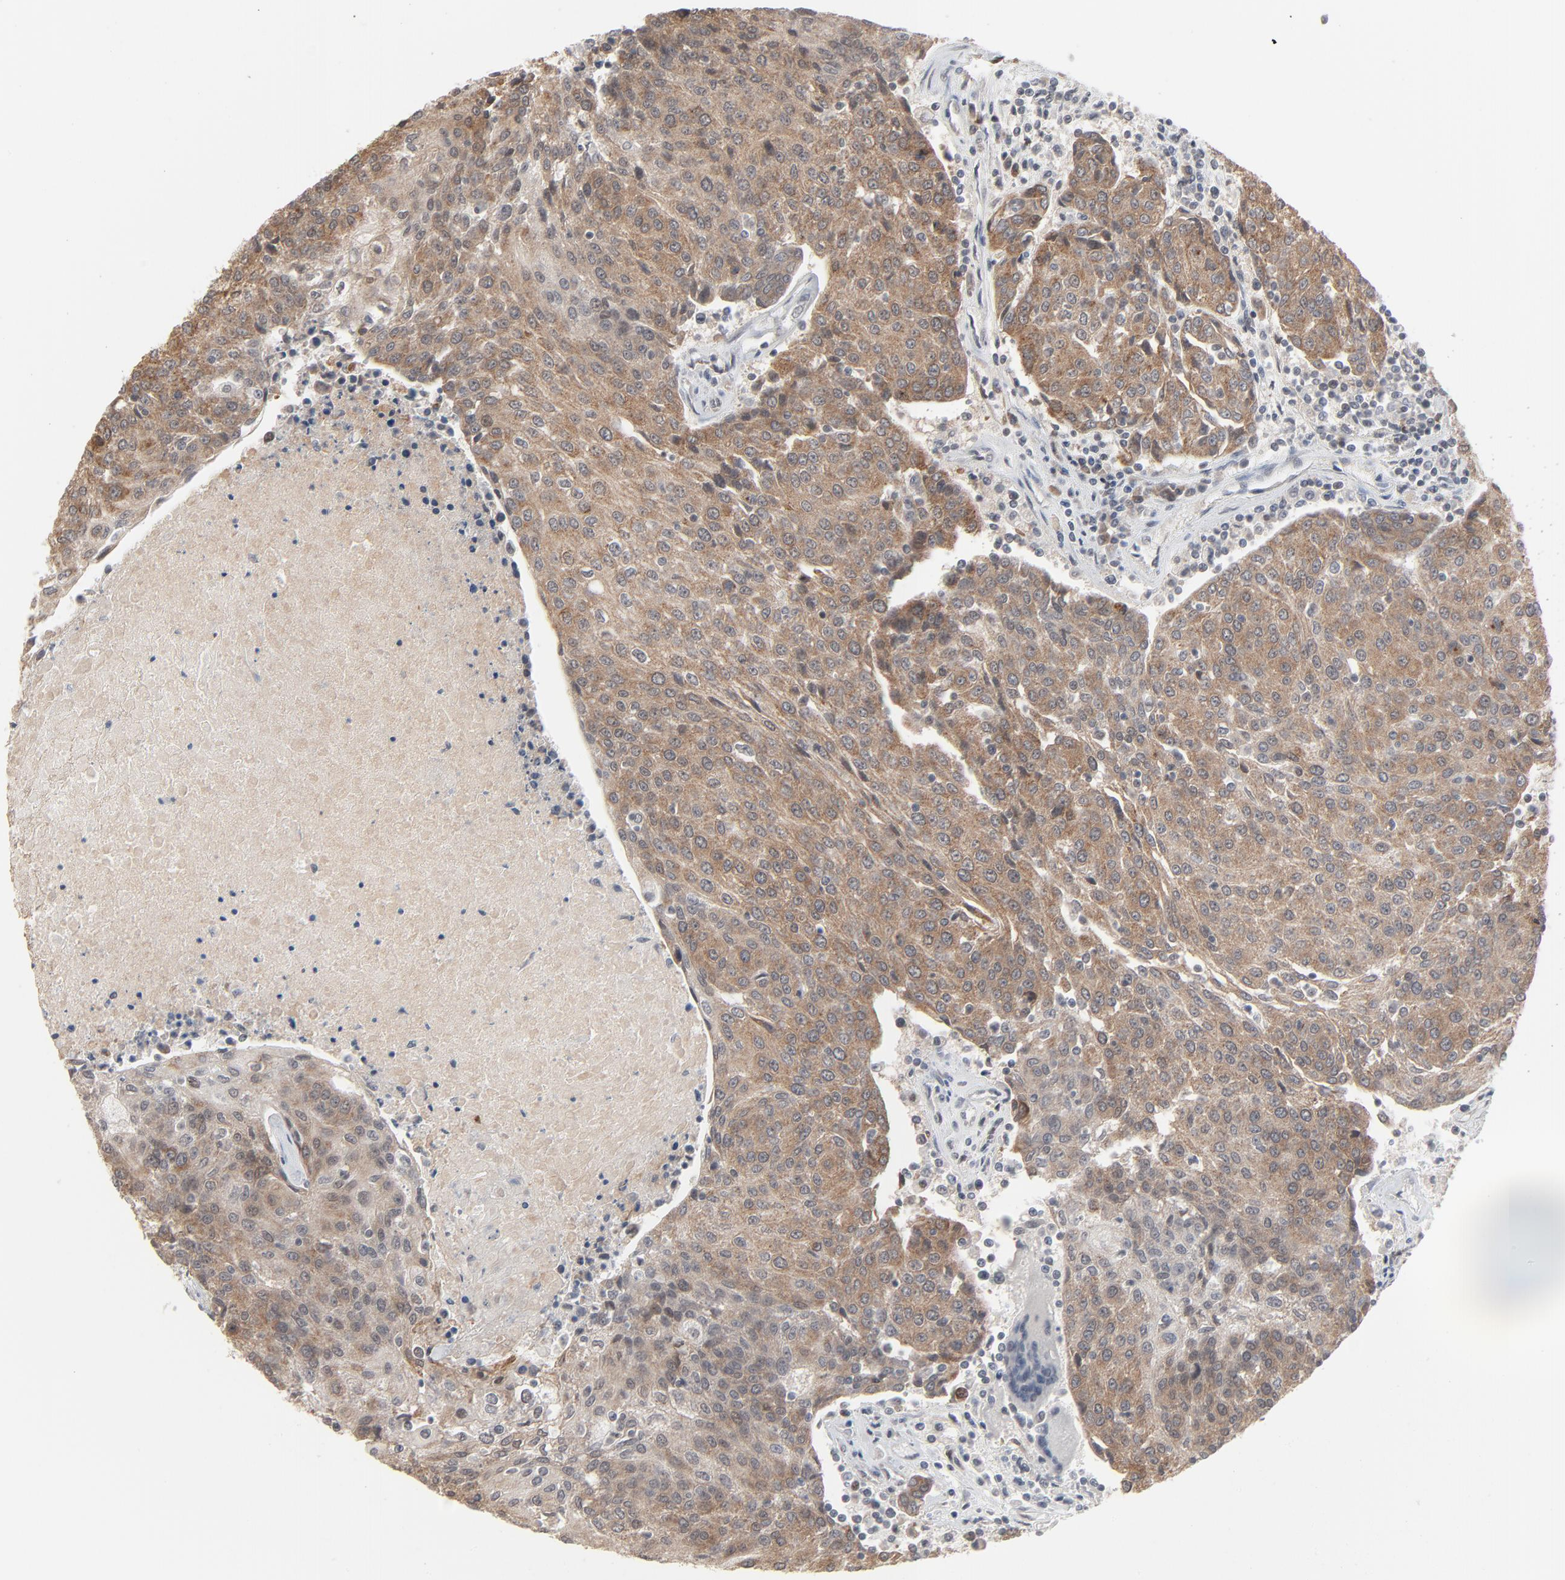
{"staining": {"intensity": "moderate", "quantity": ">75%", "location": "cytoplasmic/membranous"}, "tissue": "urothelial cancer", "cell_type": "Tumor cells", "image_type": "cancer", "snomed": [{"axis": "morphology", "description": "Urothelial carcinoma, High grade"}, {"axis": "topography", "description": "Urinary bladder"}], "caption": "Tumor cells exhibit medium levels of moderate cytoplasmic/membranous expression in about >75% of cells in human high-grade urothelial carcinoma.", "gene": "ITPR3", "patient": {"sex": "female", "age": 85}}